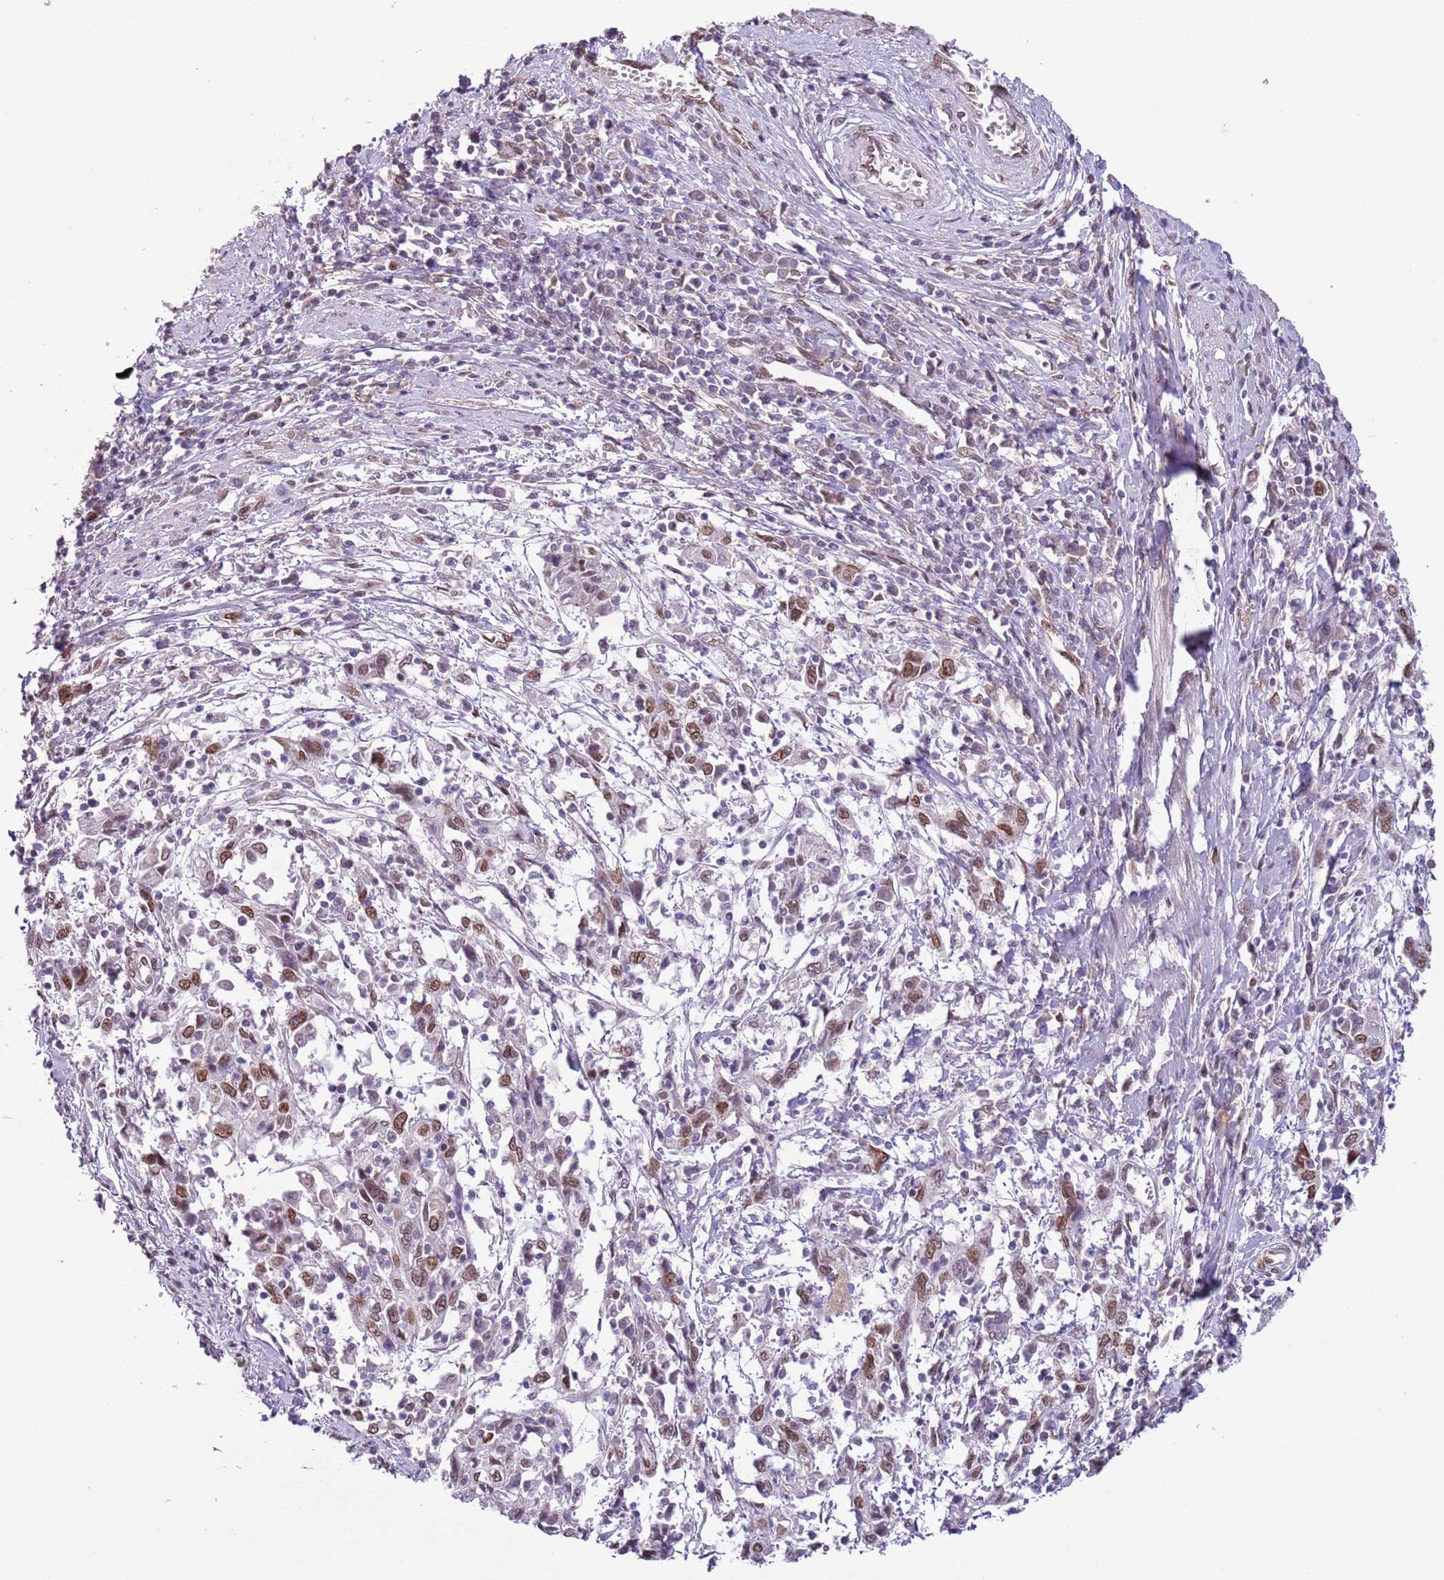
{"staining": {"intensity": "moderate", "quantity": ">75%", "location": "cytoplasmic/membranous,nuclear"}, "tissue": "cervical cancer", "cell_type": "Tumor cells", "image_type": "cancer", "snomed": [{"axis": "morphology", "description": "Squamous cell carcinoma, NOS"}, {"axis": "topography", "description": "Cervix"}], "caption": "The immunohistochemical stain shows moderate cytoplasmic/membranous and nuclear staining in tumor cells of cervical cancer tissue.", "gene": "ZGLP1", "patient": {"sex": "female", "age": 46}}